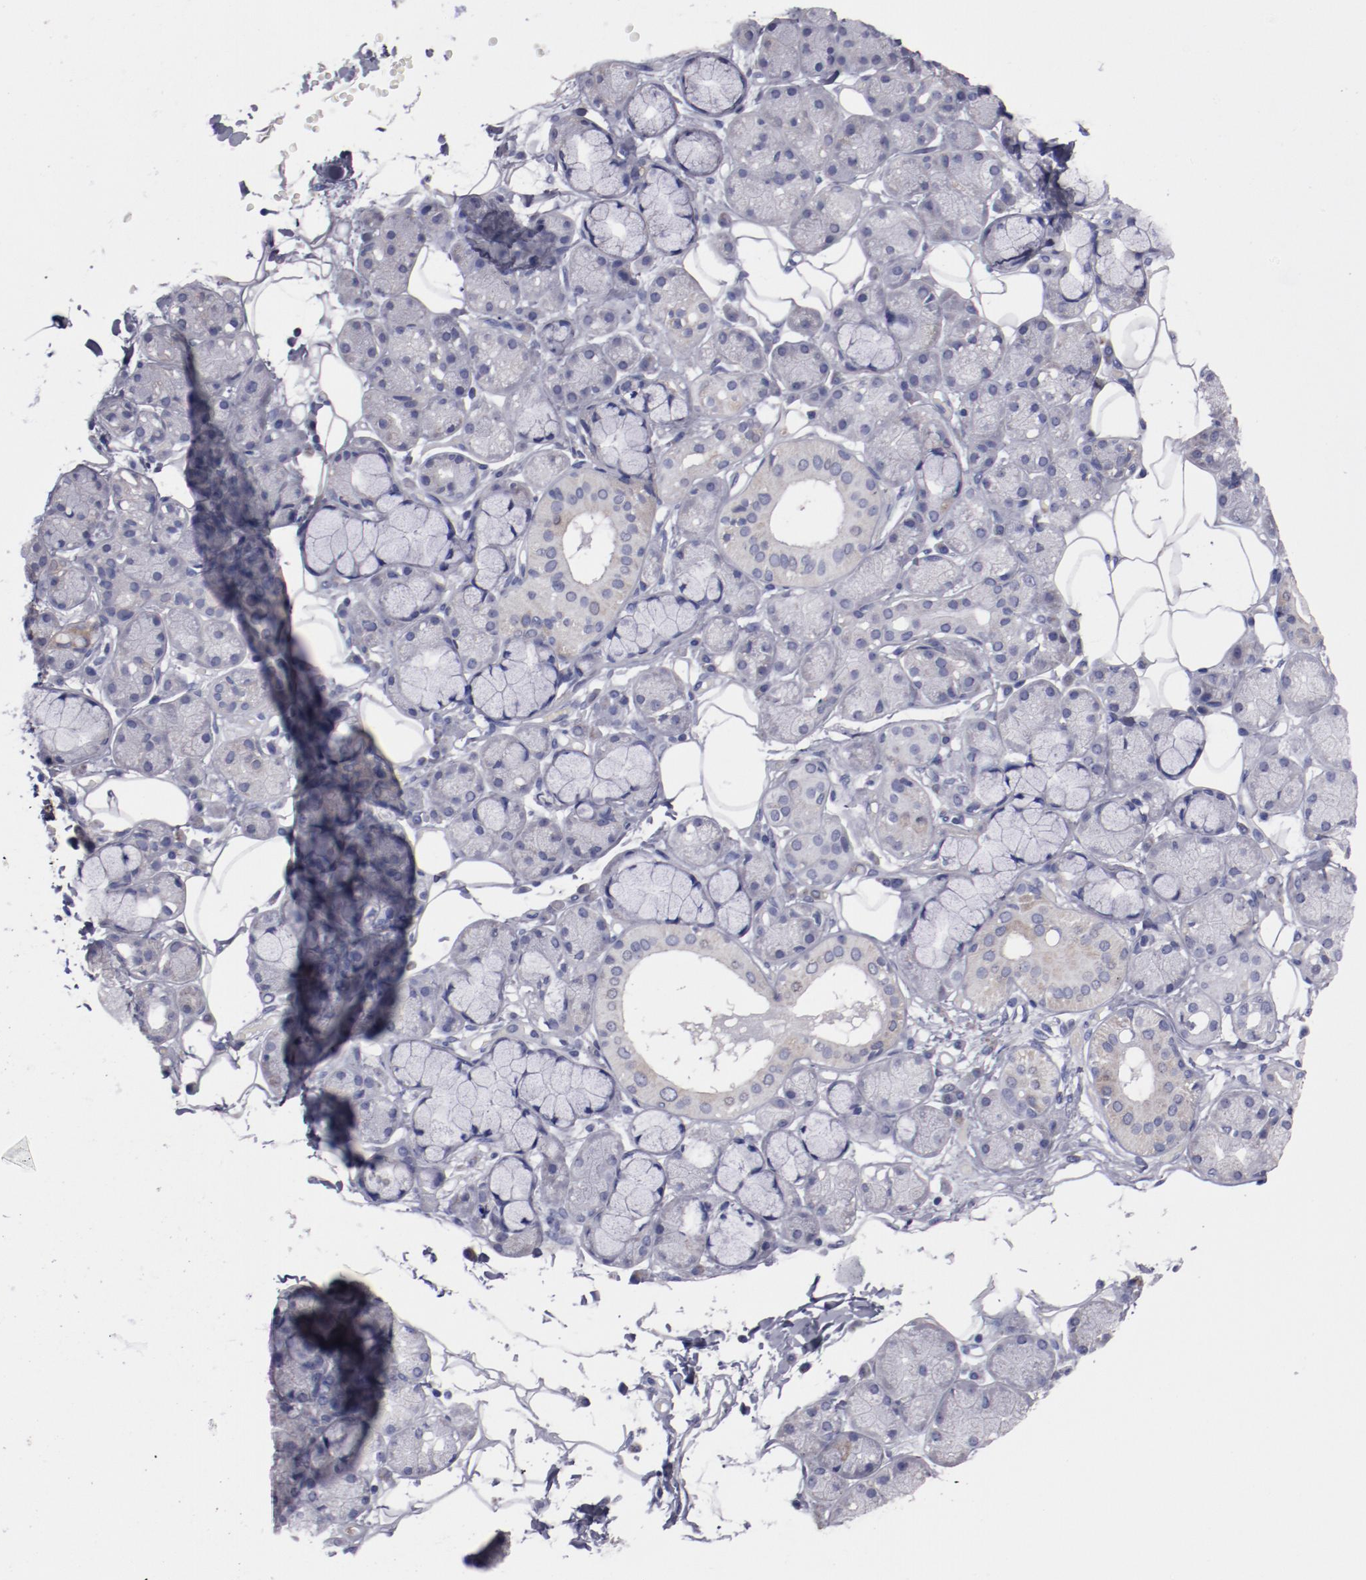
{"staining": {"intensity": "weak", "quantity": ">75%", "location": "cytoplasmic/membranous"}, "tissue": "salivary gland", "cell_type": "Glandular cells", "image_type": "normal", "snomed": [{"axis": "morphology", "description": "Normal tissue, NOS"}, {"axis": "topography", "description": "Skeletal muscle"}, {"axis": "topography", "description": "Oral tissue"}, {"axis": "topography", "description": "Salivary gland"}, {"axis": "topography", "description": "Peripheral nerve tissue"}], "caption": "Protein expression analysis of unremarkable human salivary gland reveals weak cytoplasmic/membranous expression in about >75% of glandular cells. Nuclei are stained in blue.", "gene": "FGR", "patient": {"sex": "male", "age": 54}}